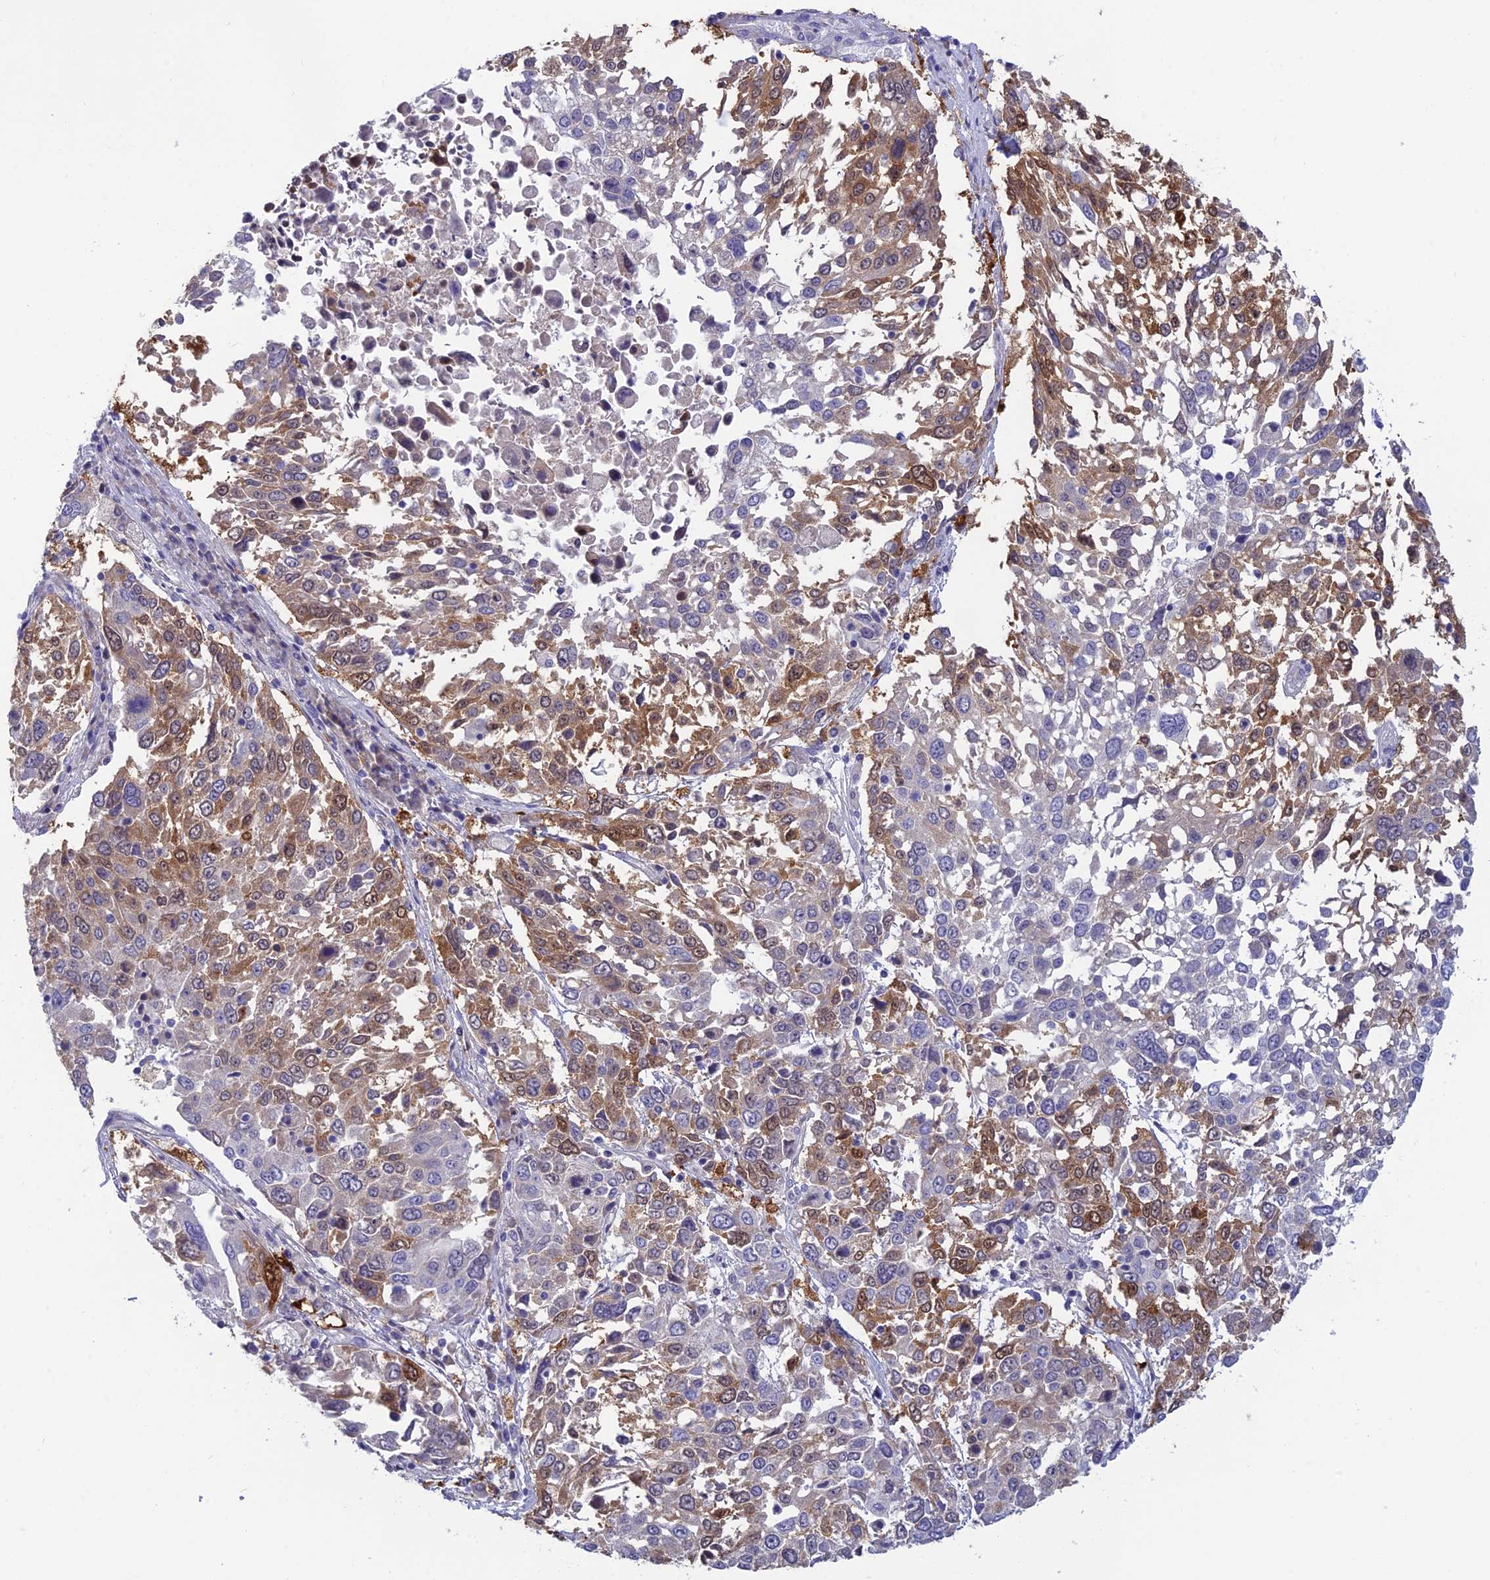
{"staining": {"intensity": "moderate", "quantity": "25%-75%", "location": "cytoplasmic/membranous,nuclear"}, "tissue": "lung cancer", "cell_type": "Tumor cells", "image_type": "cancer", "snomed": [{"axis": "morphology", "description": "Squamous cell carcinoma, NOS"}, {"axis": "topography", "description": "Lung"}], "caption": "Human squamous cell carcinoma (lung) stained with a brown dye exhibits moderate cytoplasmic/membranous and nuclear positive positivity in approximately 25%-75% of tumor cells.", "gene": "XPO7", "patient": {"sex": "male", "age": 65}}